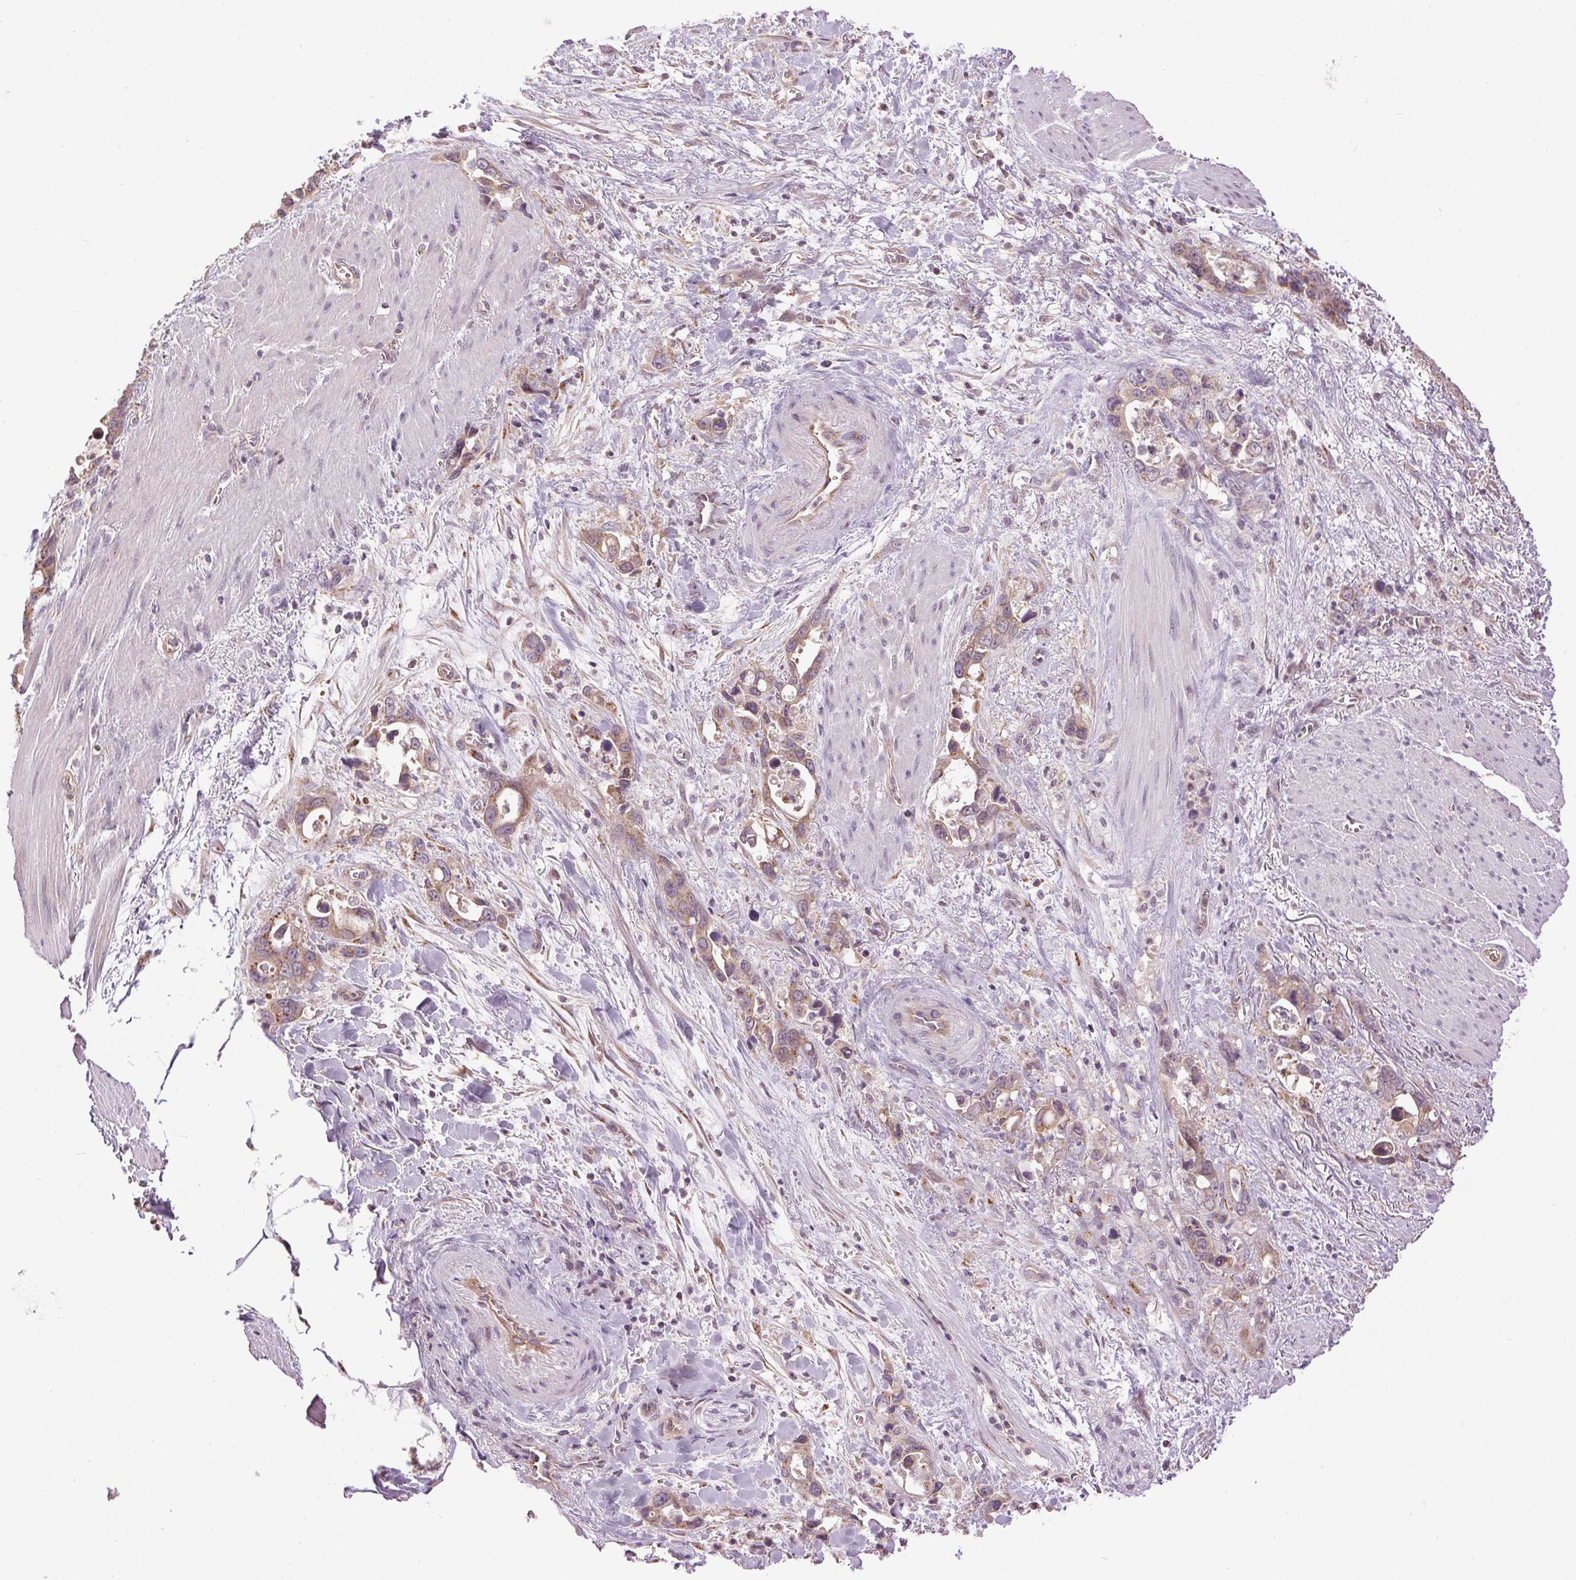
{"staining": {"intensity": "moderate", "quantity": ">75%", "location": "cytoplasmic/membranous"}, "tissue": "stomach cancer", "cell_type": "Tumor cells", "image_type": "cancer", "snomed": [{"axis": "morphology", "description": "Normal tissue, NOS"}, {"axis": "morphology", "description": "Adenocarcinoma, NOS"}, {"axis": "topography", "description": "Esophagus"}, {"axis": "topography", "description": "Stomach, upper"}], "caption": "Human stomach adenocarcinoma stained with a protein marker exhibits moderate staining in tumor cells.", "gene": "GOLPH3", "patient": {"sex": "male", "age": 74}}